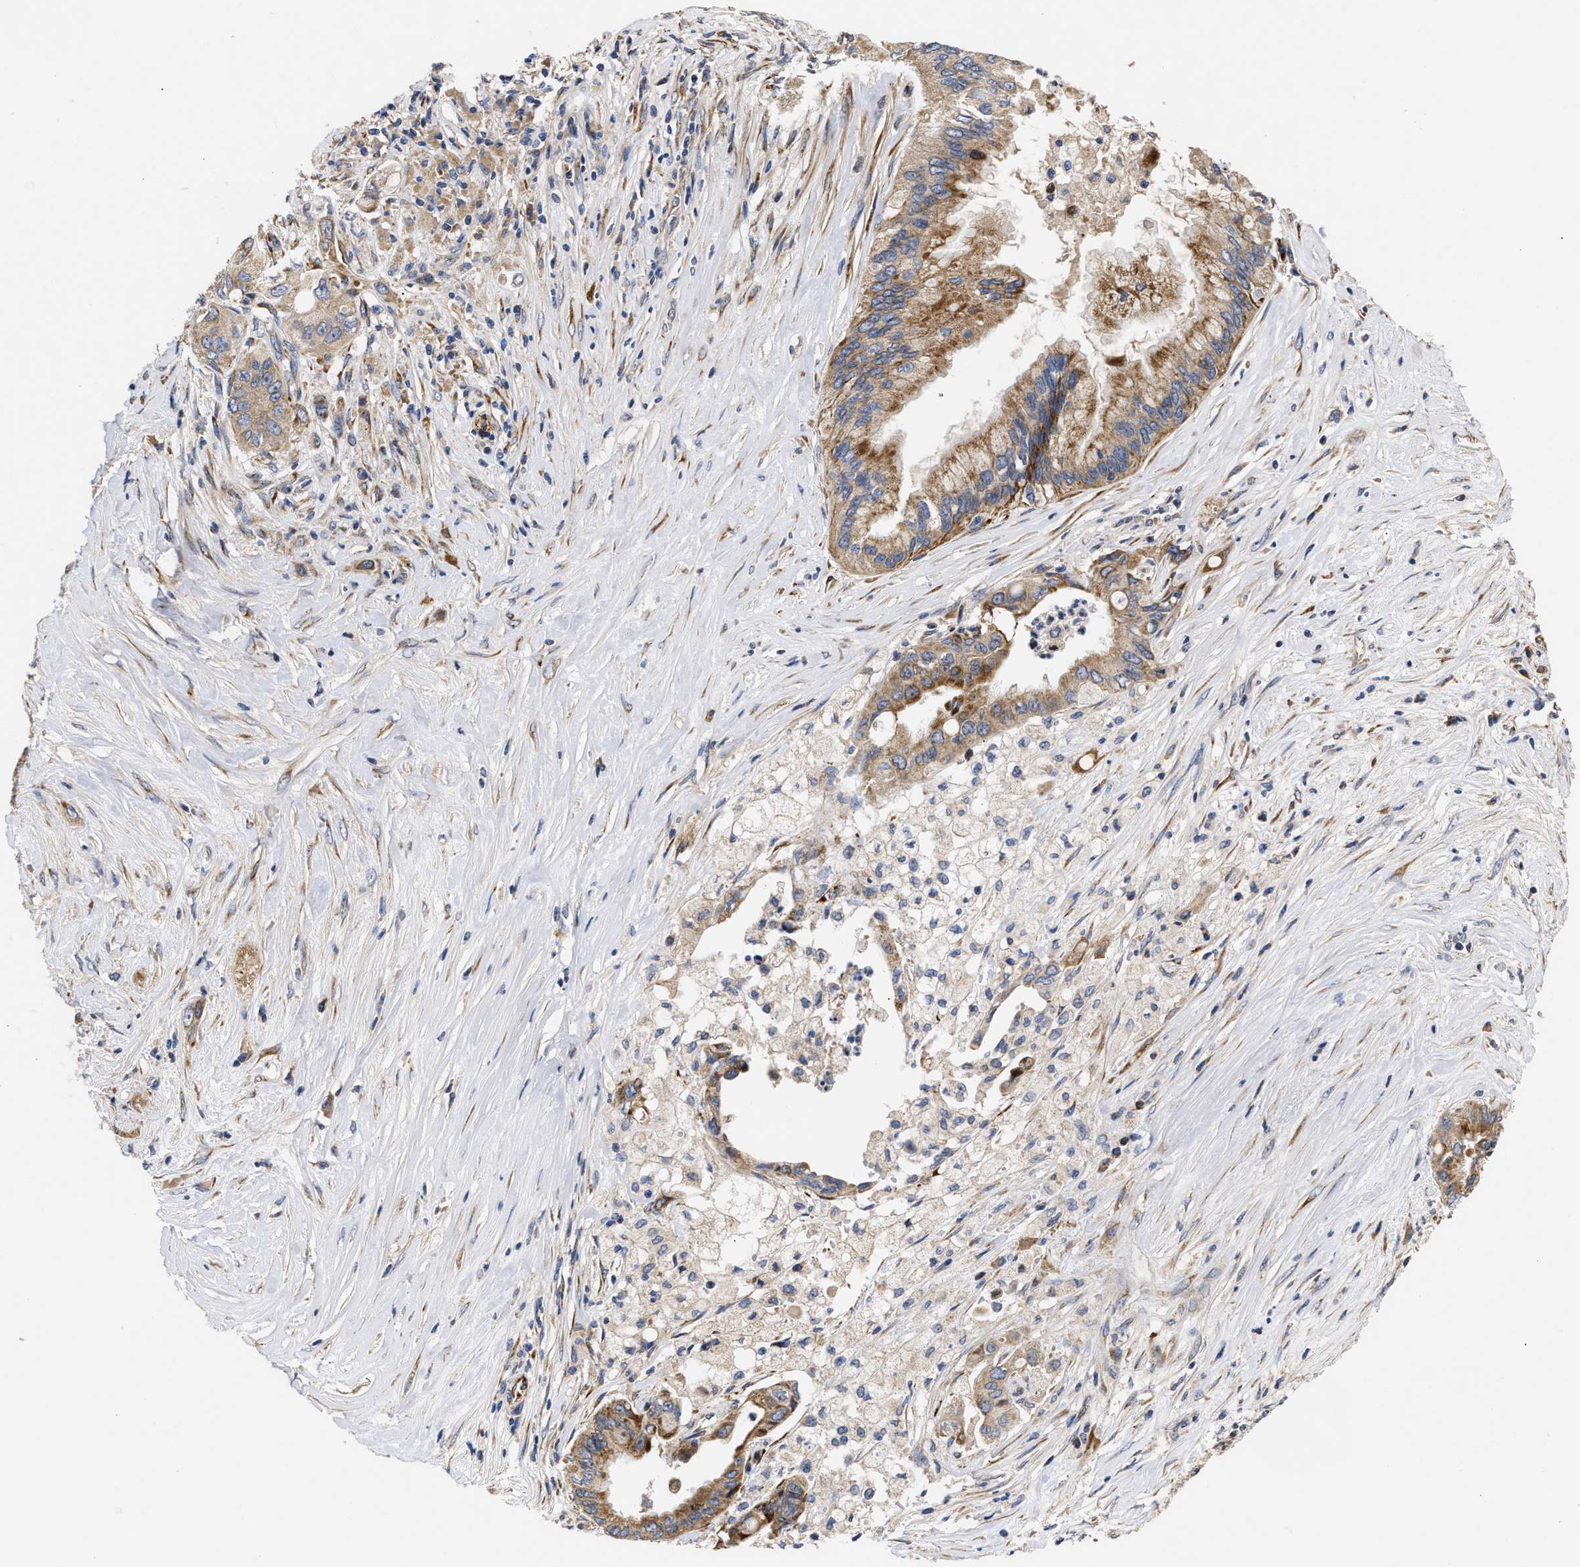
{"staining": {"intensity": "moderate", "quantity": ">75%", "location": "cytoplasmic/membranous"}, "tissue": "pancreatic cancer", "cell_type": "Tumor cells", "image_type": "cancer", "snomed": [{"axis": "morphology", "description": "Adenocarcinoma, NOS"}, {"axis": "topography", "description": "Pancreas"}], "caption": "Moderate cytoplasmic/membranous positivity is seen in about >75% of tumor cells in pancreatic cancer.", "gene": "MALSU1", "patient": {"sex": "female", "age": 73}}